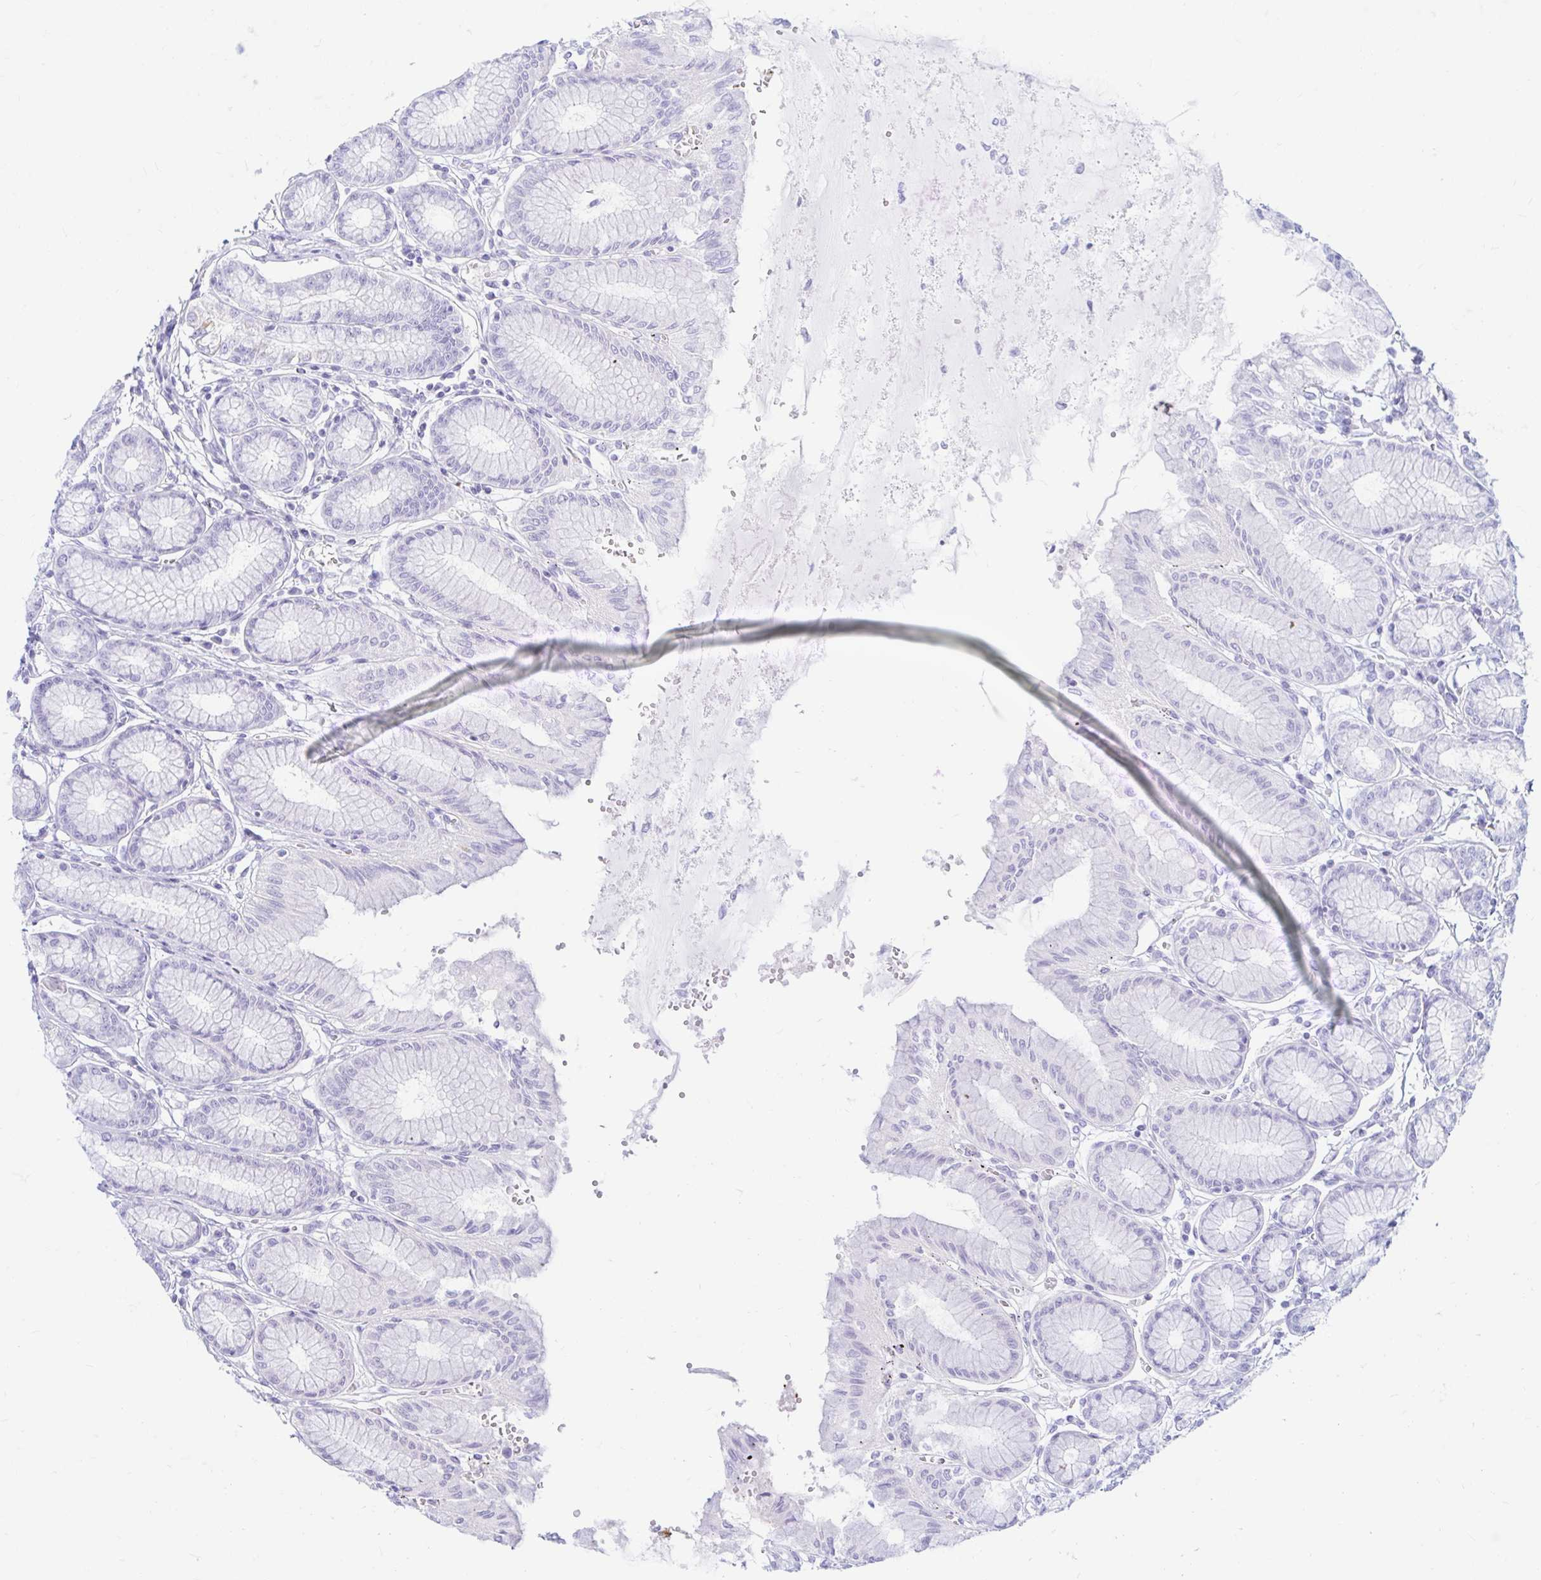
{"staining": {"intensity": "negative", "quantity": "none", "location": "none"}, "tissue": "stomach", "cell_type": "Glandular cells", "image_type": "normal", "snomed": [{"axis": "morphology", "description": "Normal tissue, NOS"}, {"axis": "topography", "description": "Stomach"}, {"axis": "topography", "description": "Stomach, lower"}], "caption": "An immunohistochemistry (IHC) image of unremarkable stomach is shown. There is no staining in glandular cells of stomach.", "gene": "ERICH6", "patient": {"sex": "male", "age": 76}}